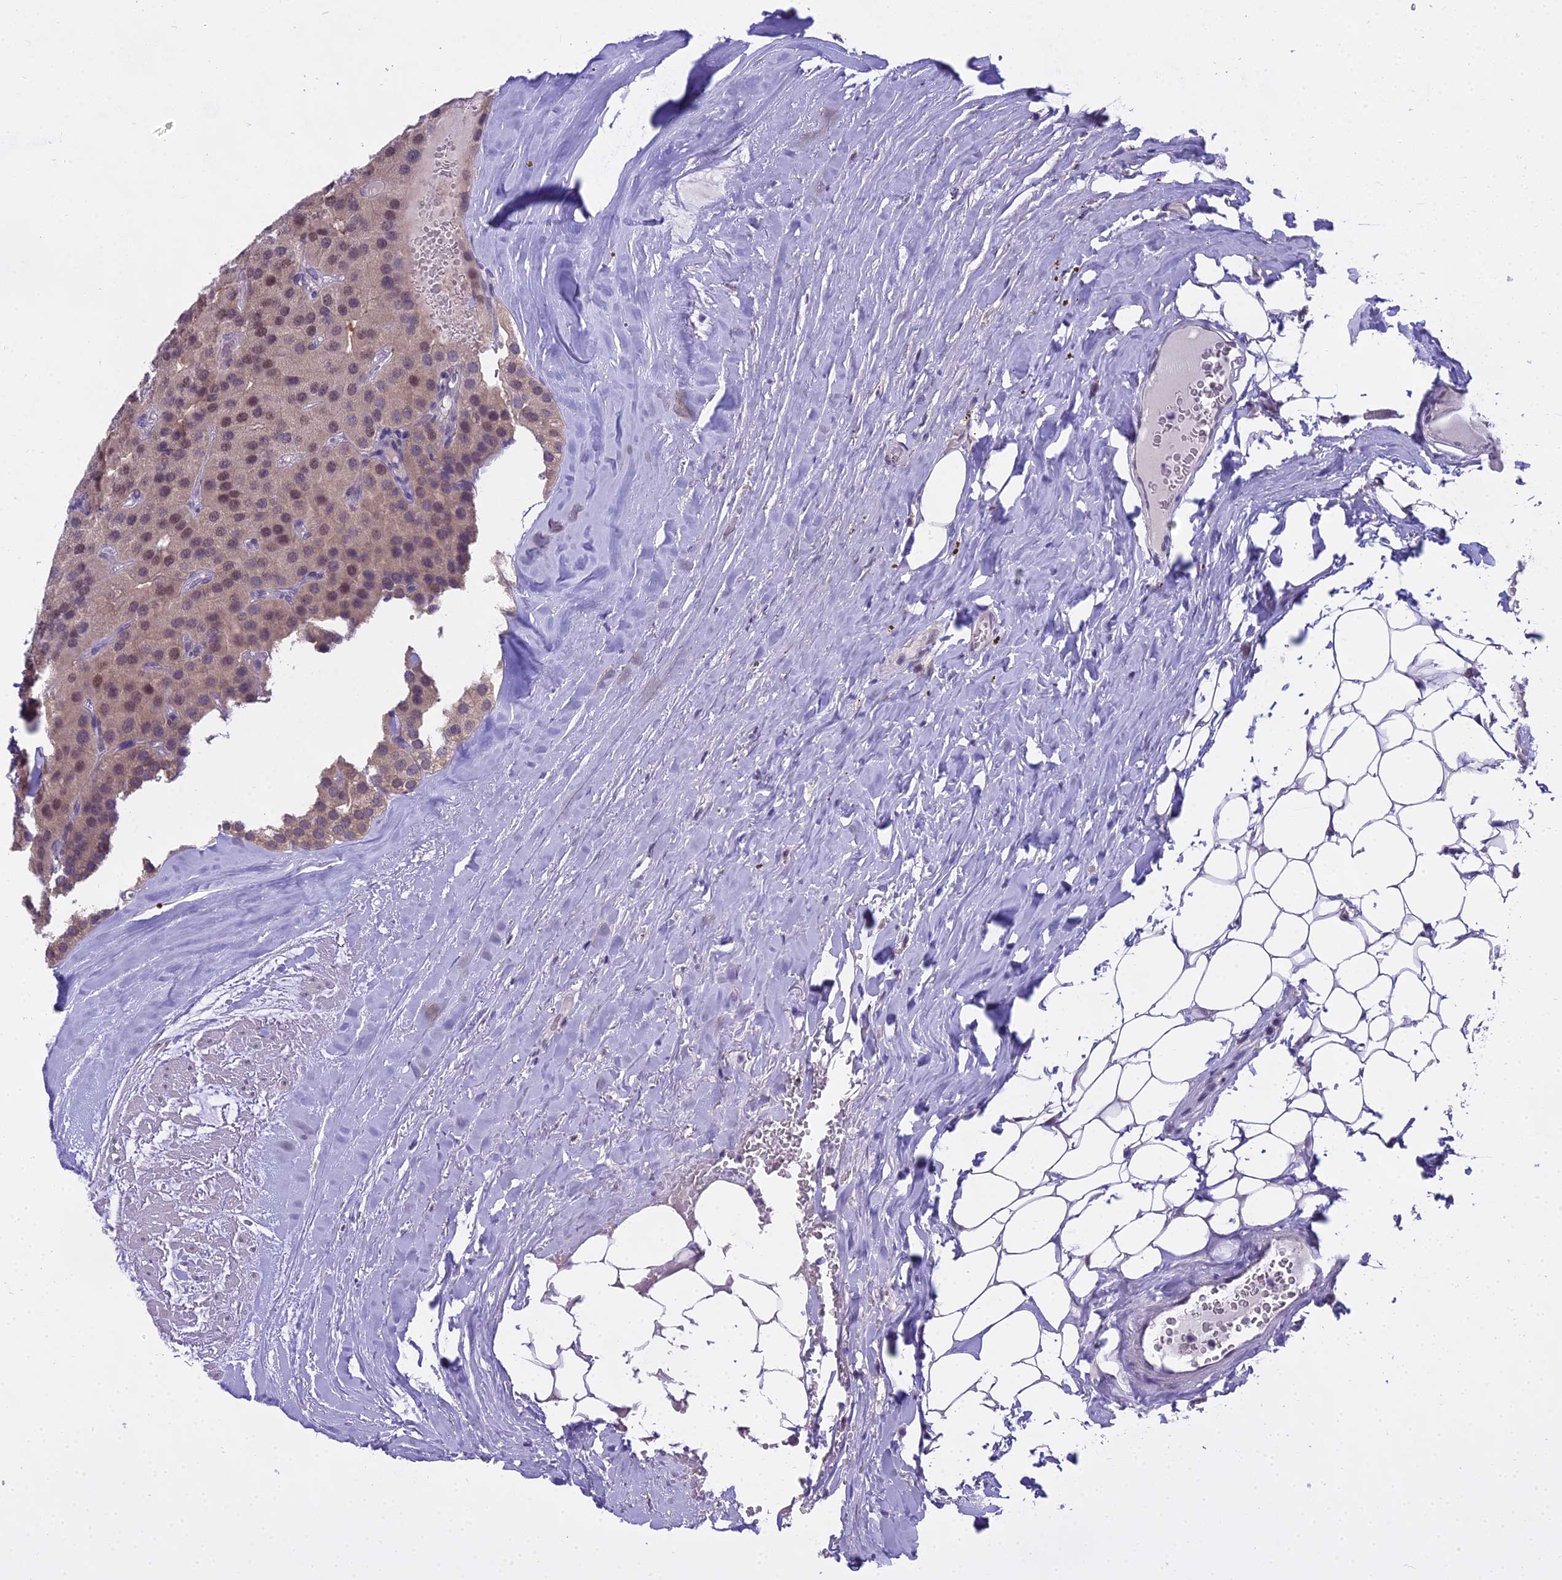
{"staining": {"intensity": "weak", "quantity": "25%-75%", "location": "cytoplasmic/membranous,nuclear"}, "tissue": "parathyroid gland", "cell_type": "Glandular cells", "image_type": "normal", "snomed": [{"axis": "morphology", "description": "Normal tissue, NOS"}, {"axis": "morphology", "description": "Adenoma, NOS"}, {"axis": "topography", "description": "Parathyroid gland"}], "caption": "Glandular cells exhibit weak cytoplasmic/membranous,nuclear staining in about 25%-75% of cells in unremarkable parathyroid gland.", "gene": "MAT2A", "patient": {"sex": "female", "age": 86}}